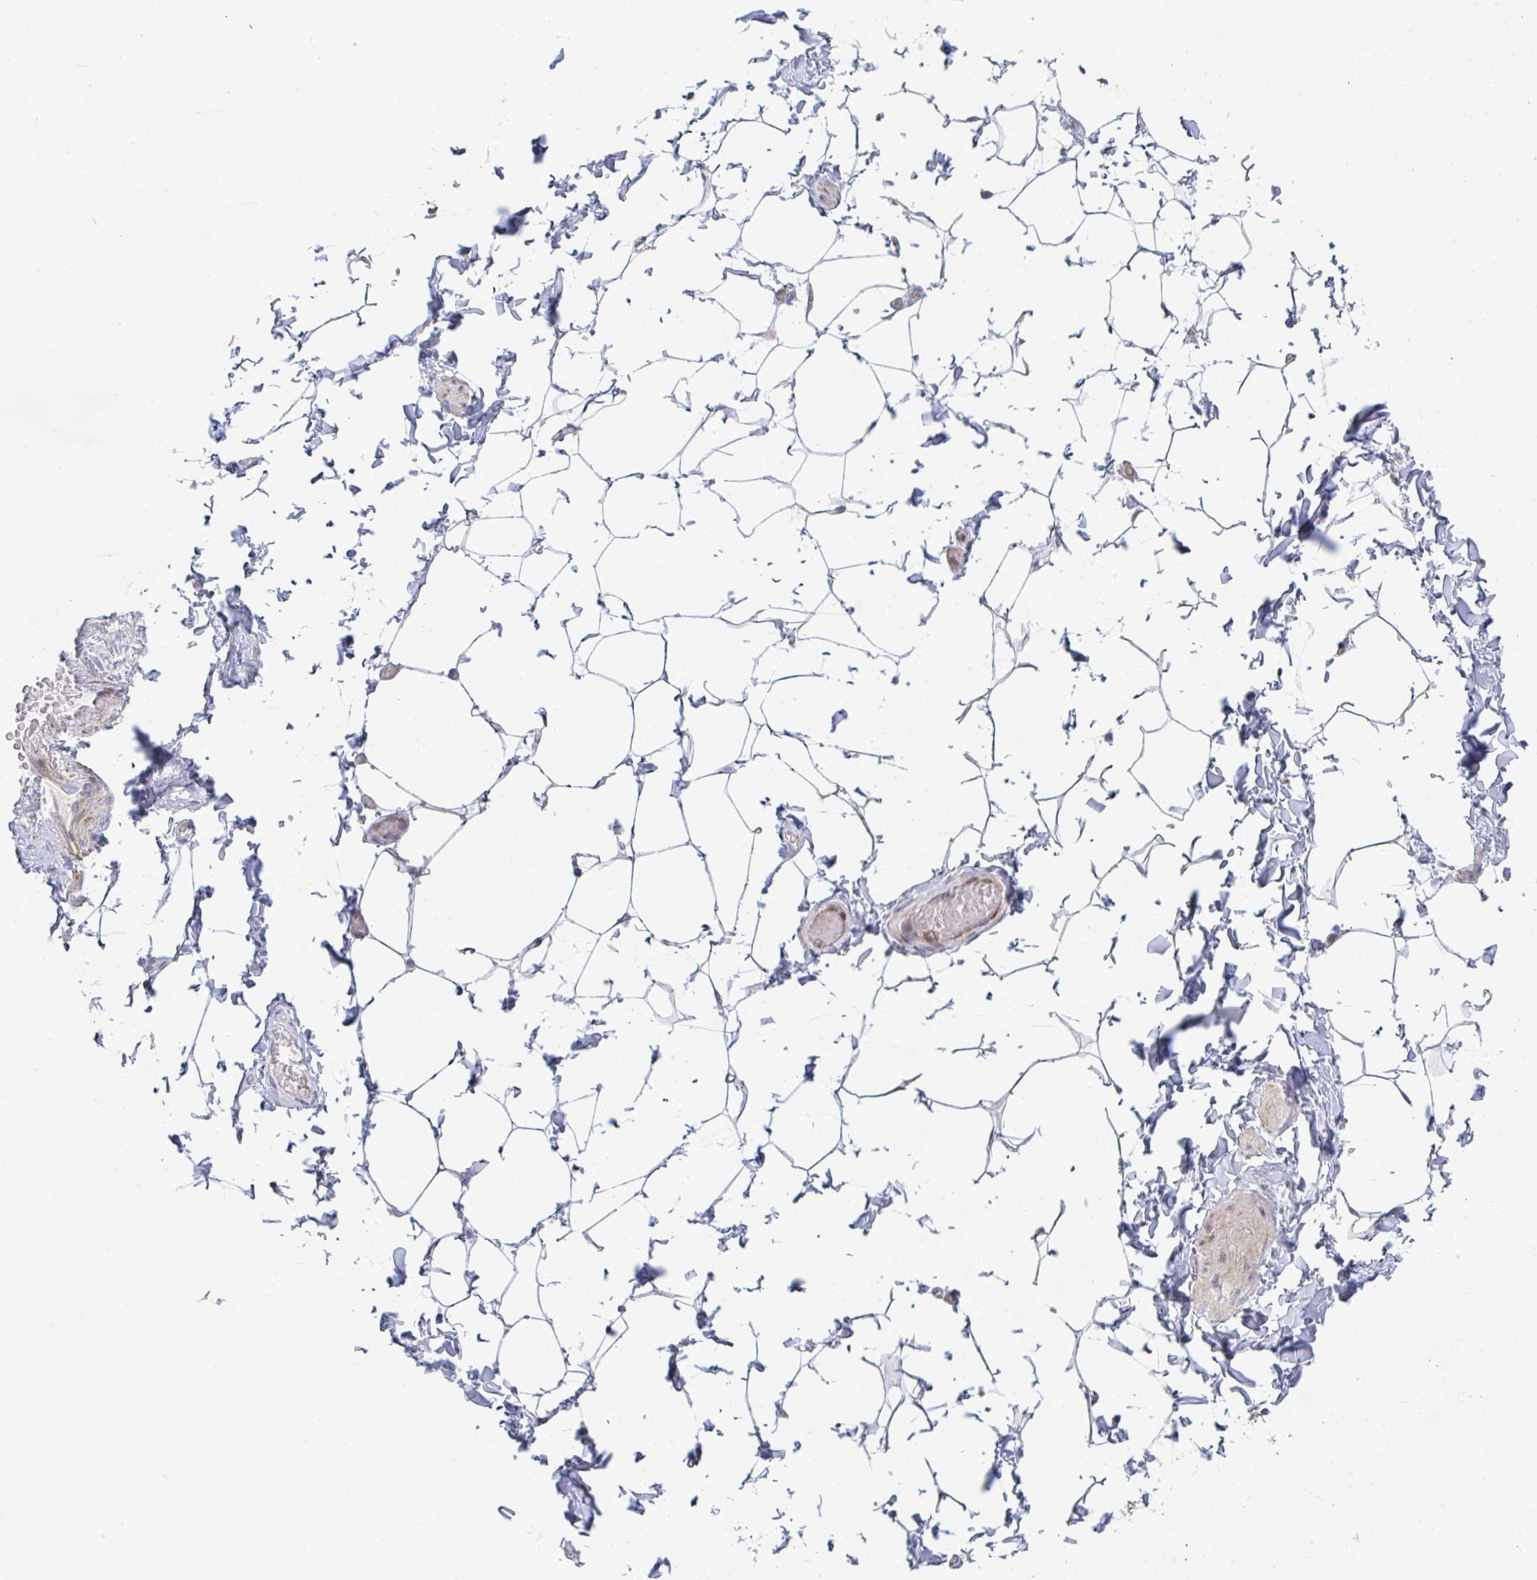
{"staining": {"intensity": "negative", "quantity": "none", "location": "none"}, "tissue": "adipose tissue", "cell_type": "Adipocytes", "image_type": "normal", "snomed": [{"axis": "morphology", "description": "Normal tissue, NOS"}, {"axis": "topography", "description": "Soft tissue"}, {"axis": "topography", "description": "Adipose tissue"}, {"axis": "topography", "description": "Vascular tissue"}, {"axis": "topography", "description": "Peripheral nerve tissue"}], "caption": "This is a photomicrograph of IHC staining of unremarkable adipose tissue, which shows no expression in adipocytes.", "gene": "PRKCH", "patient": {"sex": "male", "age": 29}}